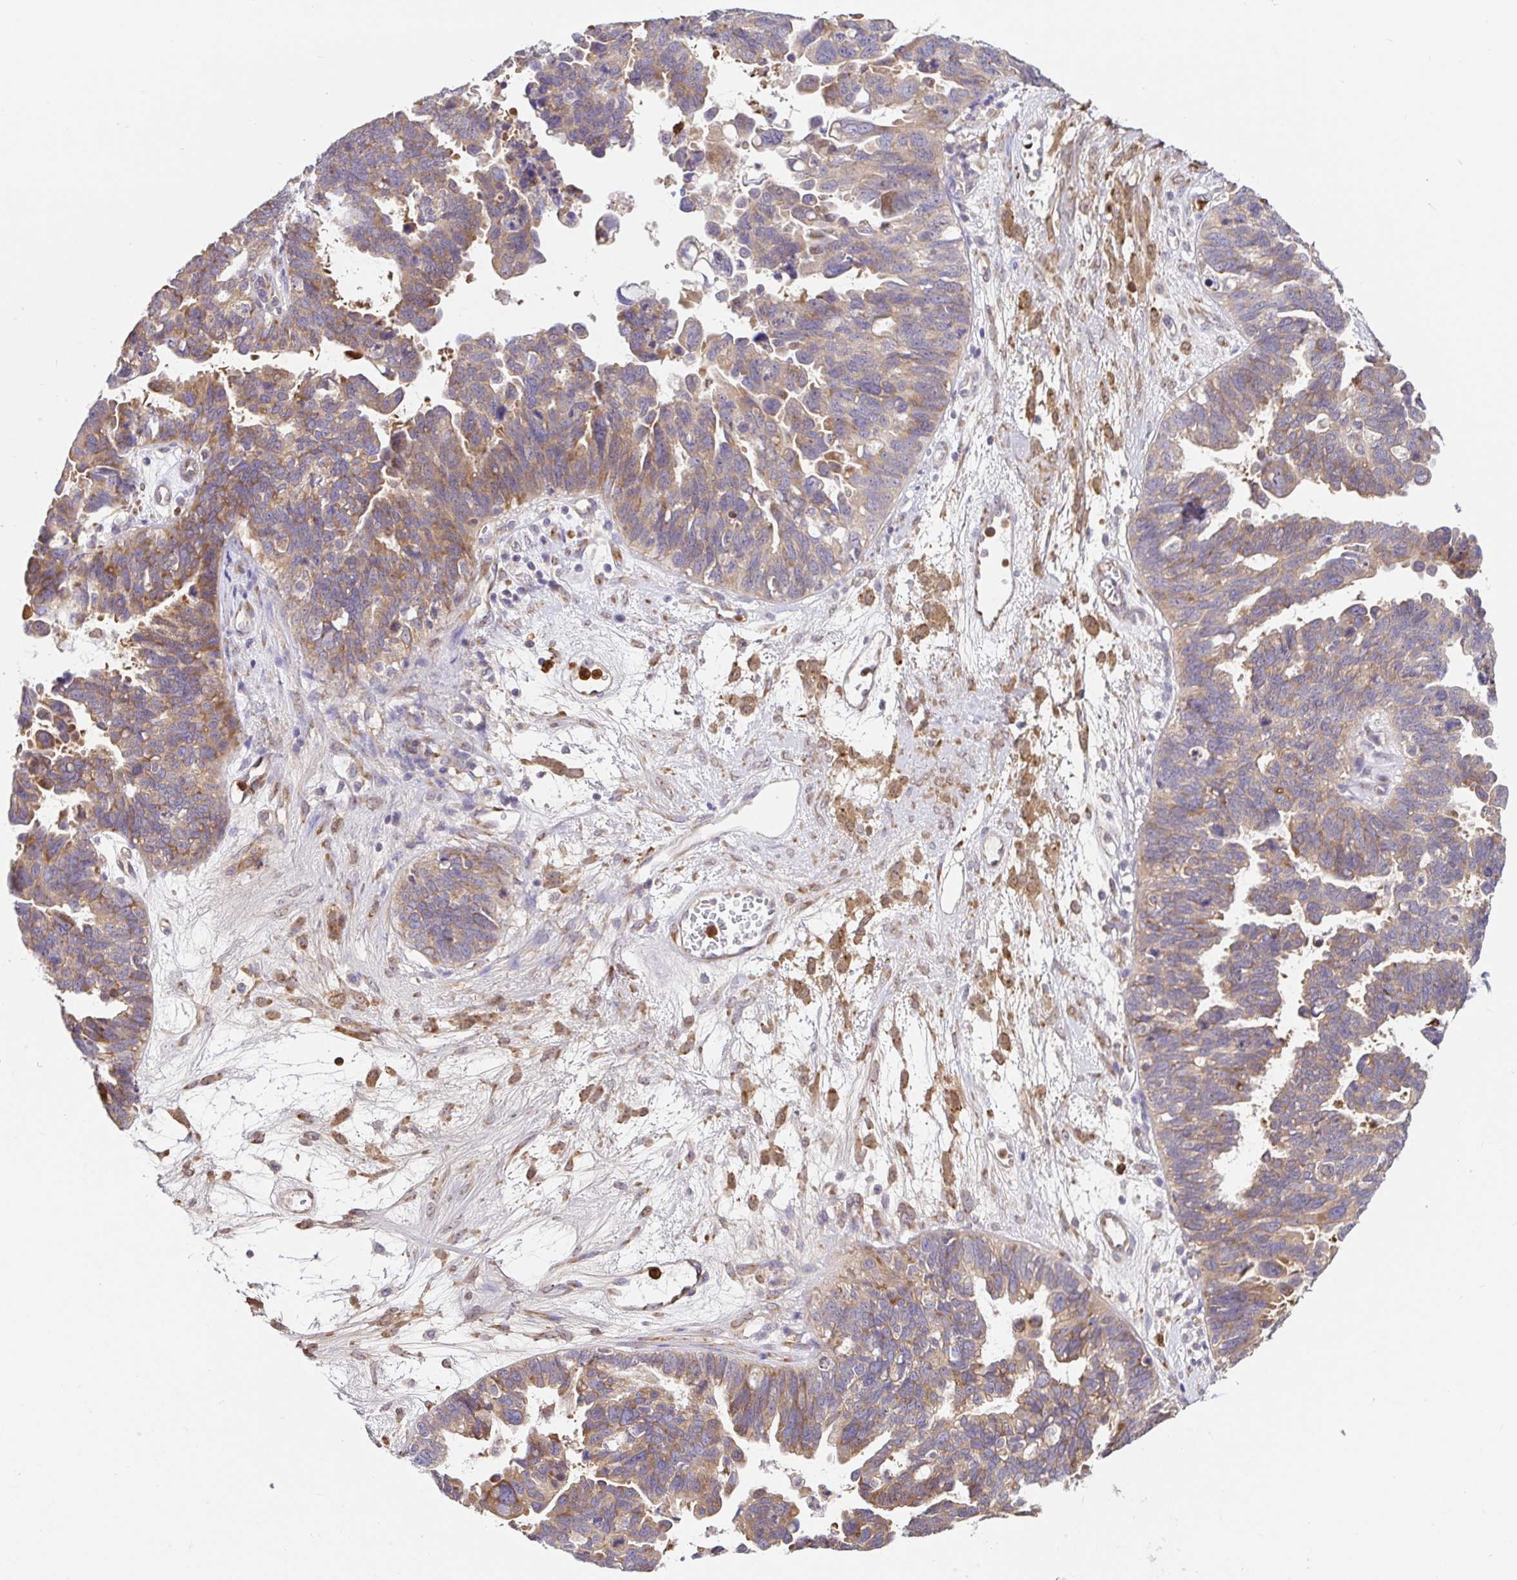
{"staining": {"intensity": "weak", "quantity": "25%-75%", "location": "cytoplasmic/membranous"}, "tissue": "ovarian cancer", "cell_type": "Tumor cells", "image_type": "cancer", "snomed": [{"axis": "morphology", "description": "Cystadenocarcinoma, serous, NOS"}, {"axis": "topography", "description": "Ovary"}], "caption": "Ovarian serous cystadenocarcinoma stained for a protein (brown) demonstrates weak cytoplasmic/membranous positive expression in about 25%-75% of tumor cells.", "gene": "PDPK1", "patient": {"sex": "female", "age": 60}}